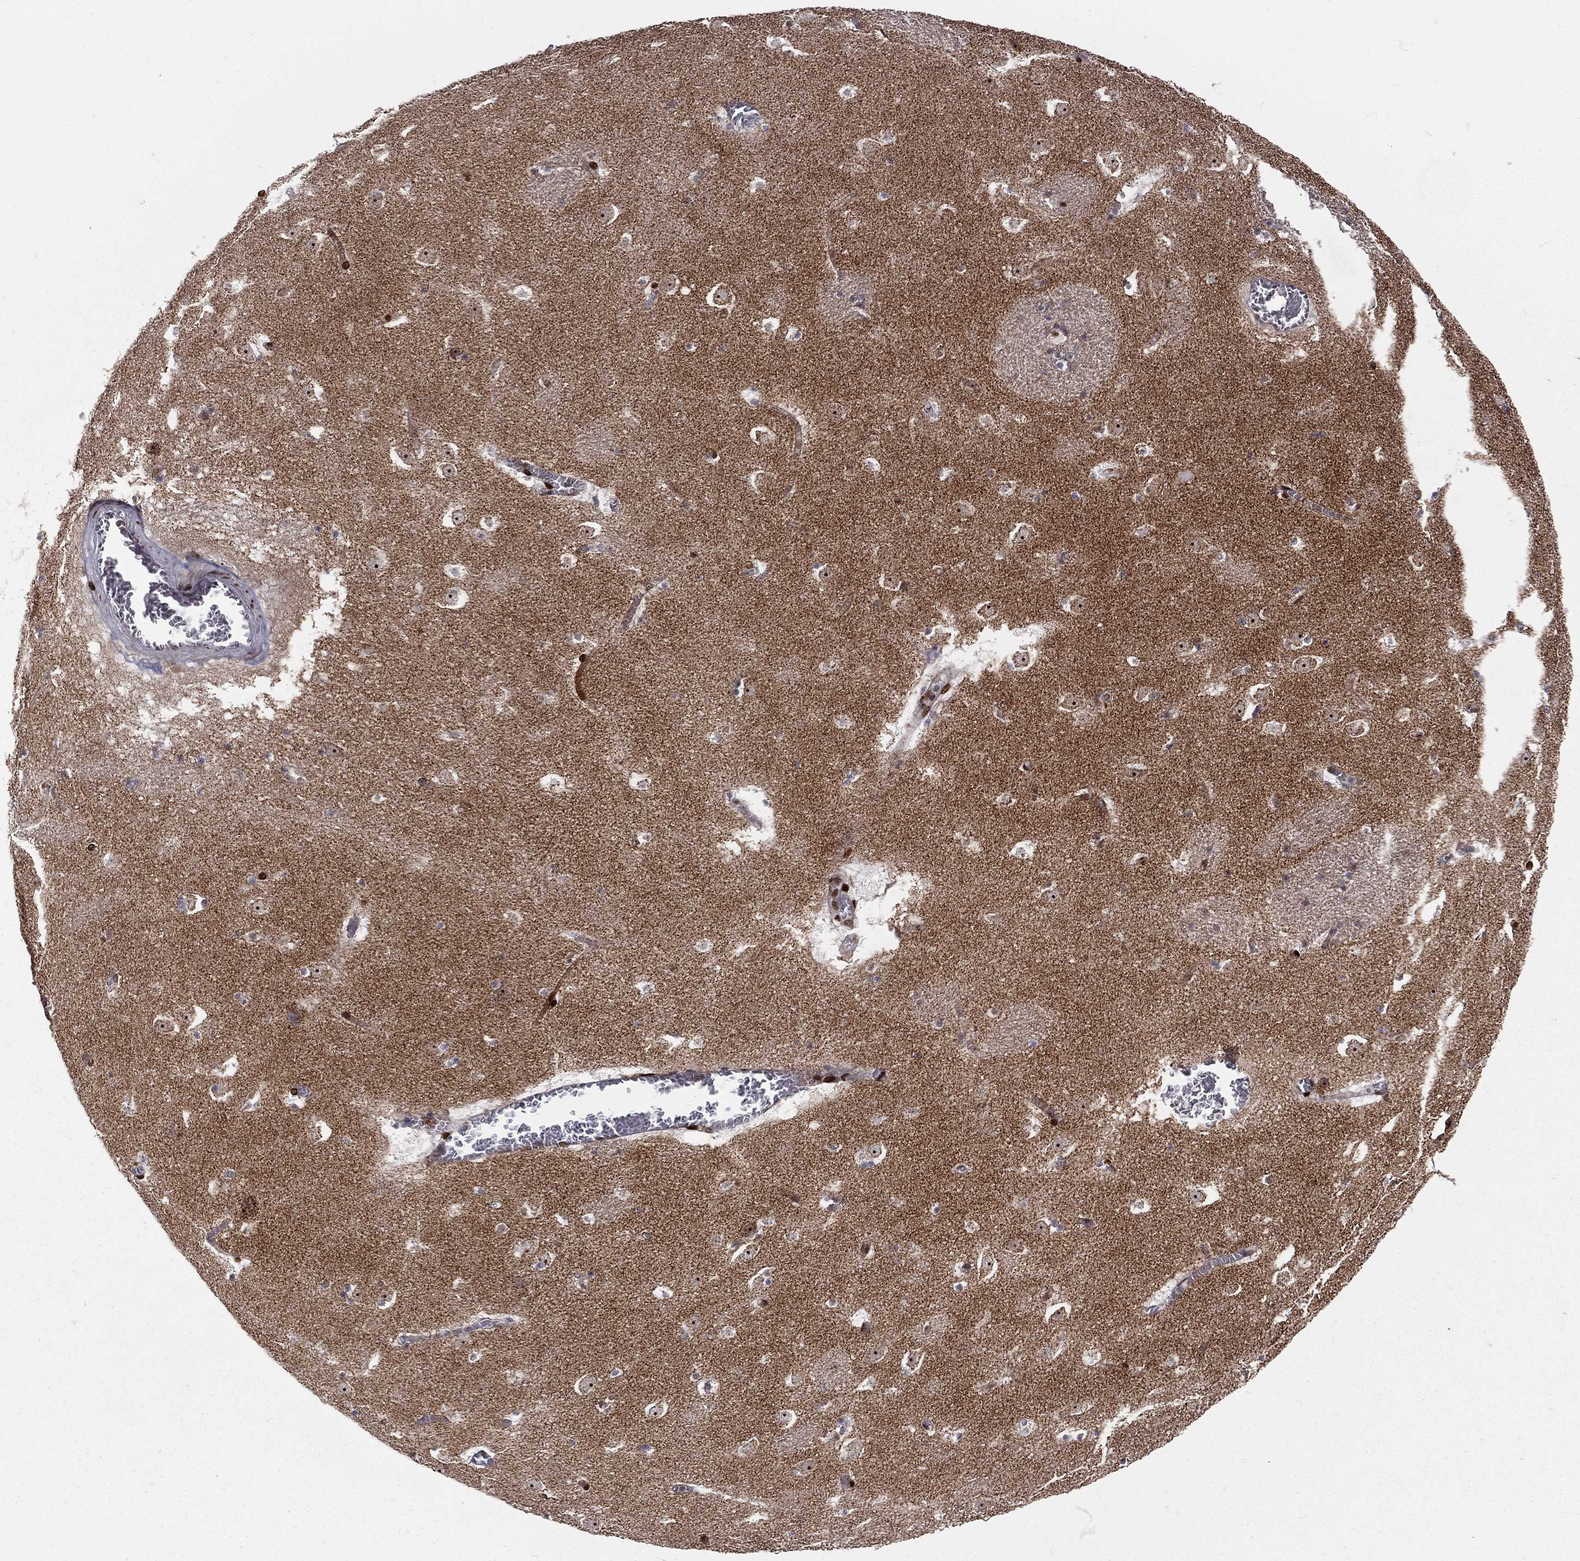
{"staining": {"intensity": "strong", "quantity": "<25%", "location": "nuclear"}, "tissue": "caudate", "cell_type": "Glial cells", "image_type": "normal", "snomed": [{"axis": "morphology", "description": "Normal tissue, NOS"}, {"axis": "topography", "description": "Lateral ventricle wall"}], "caption": "About <25% of glial cells in normal caudate display strong nuclear protein expression as visualized by brown immunohistochemical staining.", "gene": "ZEB1", "patient": {"sex": "female", "age": 42}}